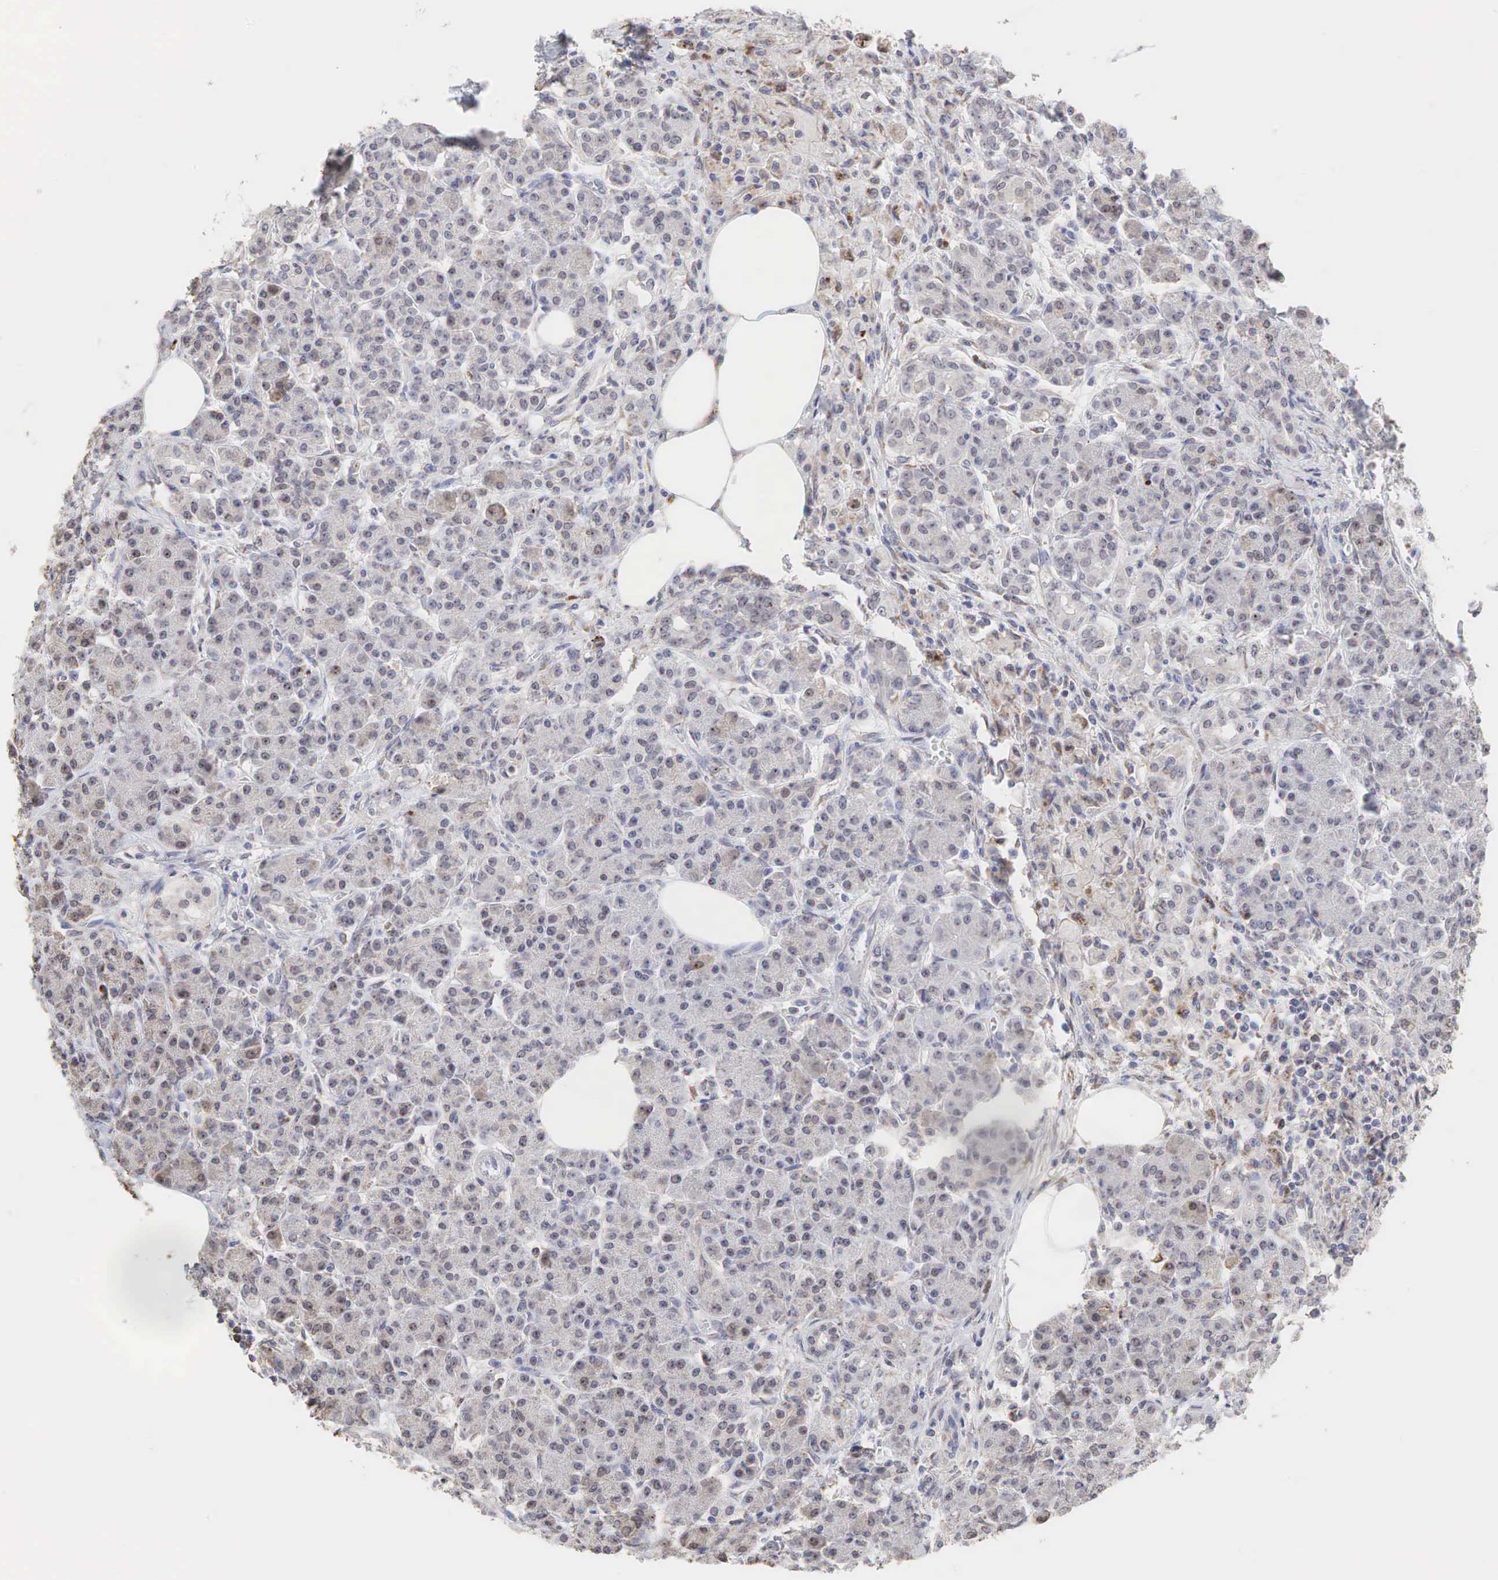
{"staining": {"intensity": "moderate", "quantity": "25%-75%", "location": "nuclear"}, "tissue": "pancreas", "cell_type": "Exocrine glandular cells", "image_type": "normal", "snomed": [{"axis": "morphology", "description": "Normal tissue, NOS"}, {"axis": "topography", "description": "Pancreas"}], "caption": "A medium amount of moderate nuclear positivity is appreciated in approximately 25%-75% of exocrine glandular cells in normal pancreas. (brown staining indicates protein expression, while blue staining denotes nuclei).", "gene": "DKC1", "patient": {"sex": "female", "age": 73}}